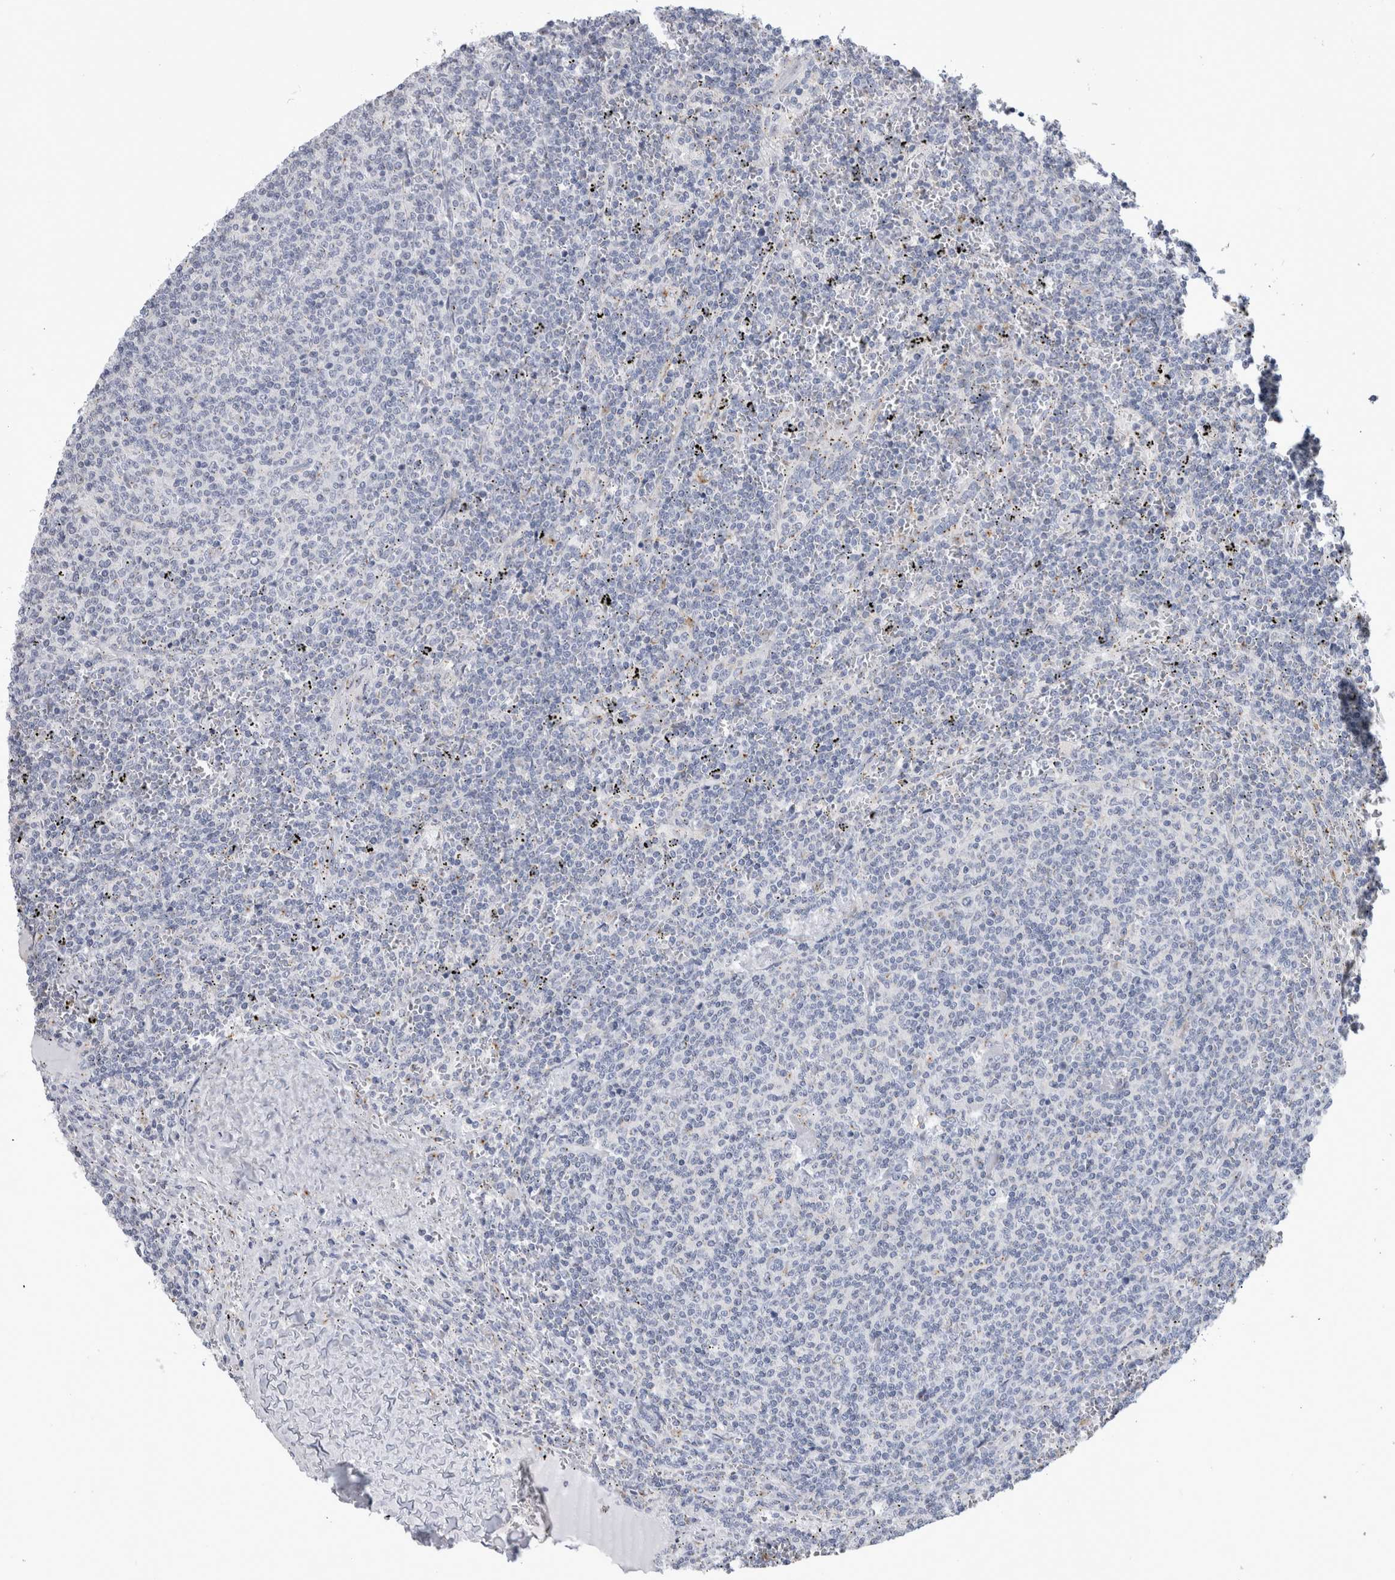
{"staining": {"intensity": "negative", "quantity": "none", "location": "none"}, "tissue": "lymphoma", "cell_type": "Tumor cells", "image_type": "cancer", "snomed": [{"axis": "morphology", "description": "Malignant lymphoma, non-Hodgkin's type, Low grade"}, {"axis": "topography", "description": "Spleen"}], "caption": "A high-resolution photomicrograph shows IHC staining of malignant lymphoma, non-Hodgkin's type (low-grade), which shows no significant staining in tumor cells.", "gene": "AKAP9", "patient": {"sex": "female", "age": 50}}